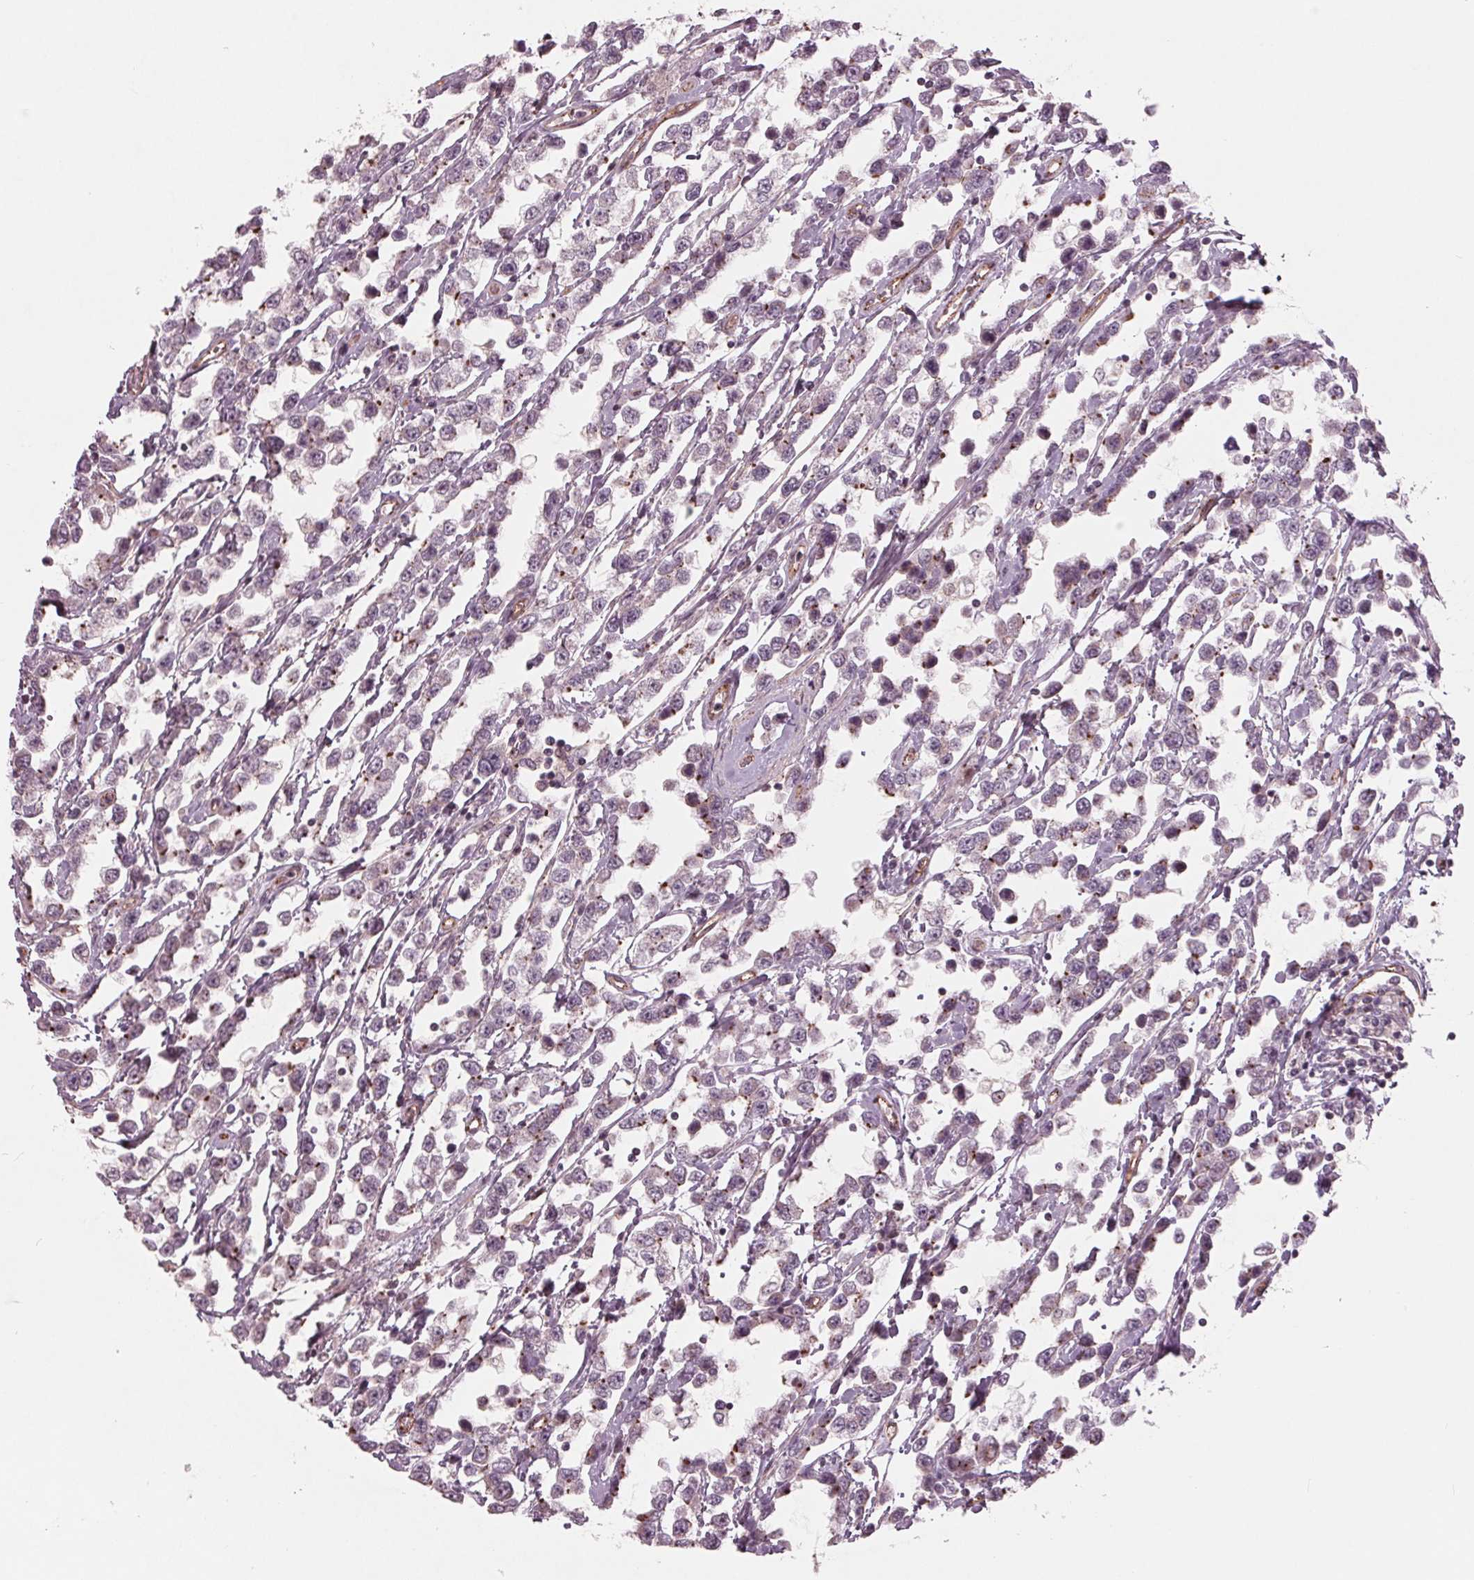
{"staining": {"intensity": "negative", "quantity": "none", "location": "none"}, "tissue": "testis cancer", "cell_type": "Tumor cells", "image_type": "cancer", "snomed": [{"axis": "morphology", "description": "Seminoma, NOS"}, {"axis": "topography", "description": "Testis"}], "caption": "Tumor cells are negative for protein expression in human testis seminoma. (Brightfield microscopy of DAB immunohistochemistry at high magnification).", "gene": "TXNIP", "patient": {"sex": "male", "age": 34}}